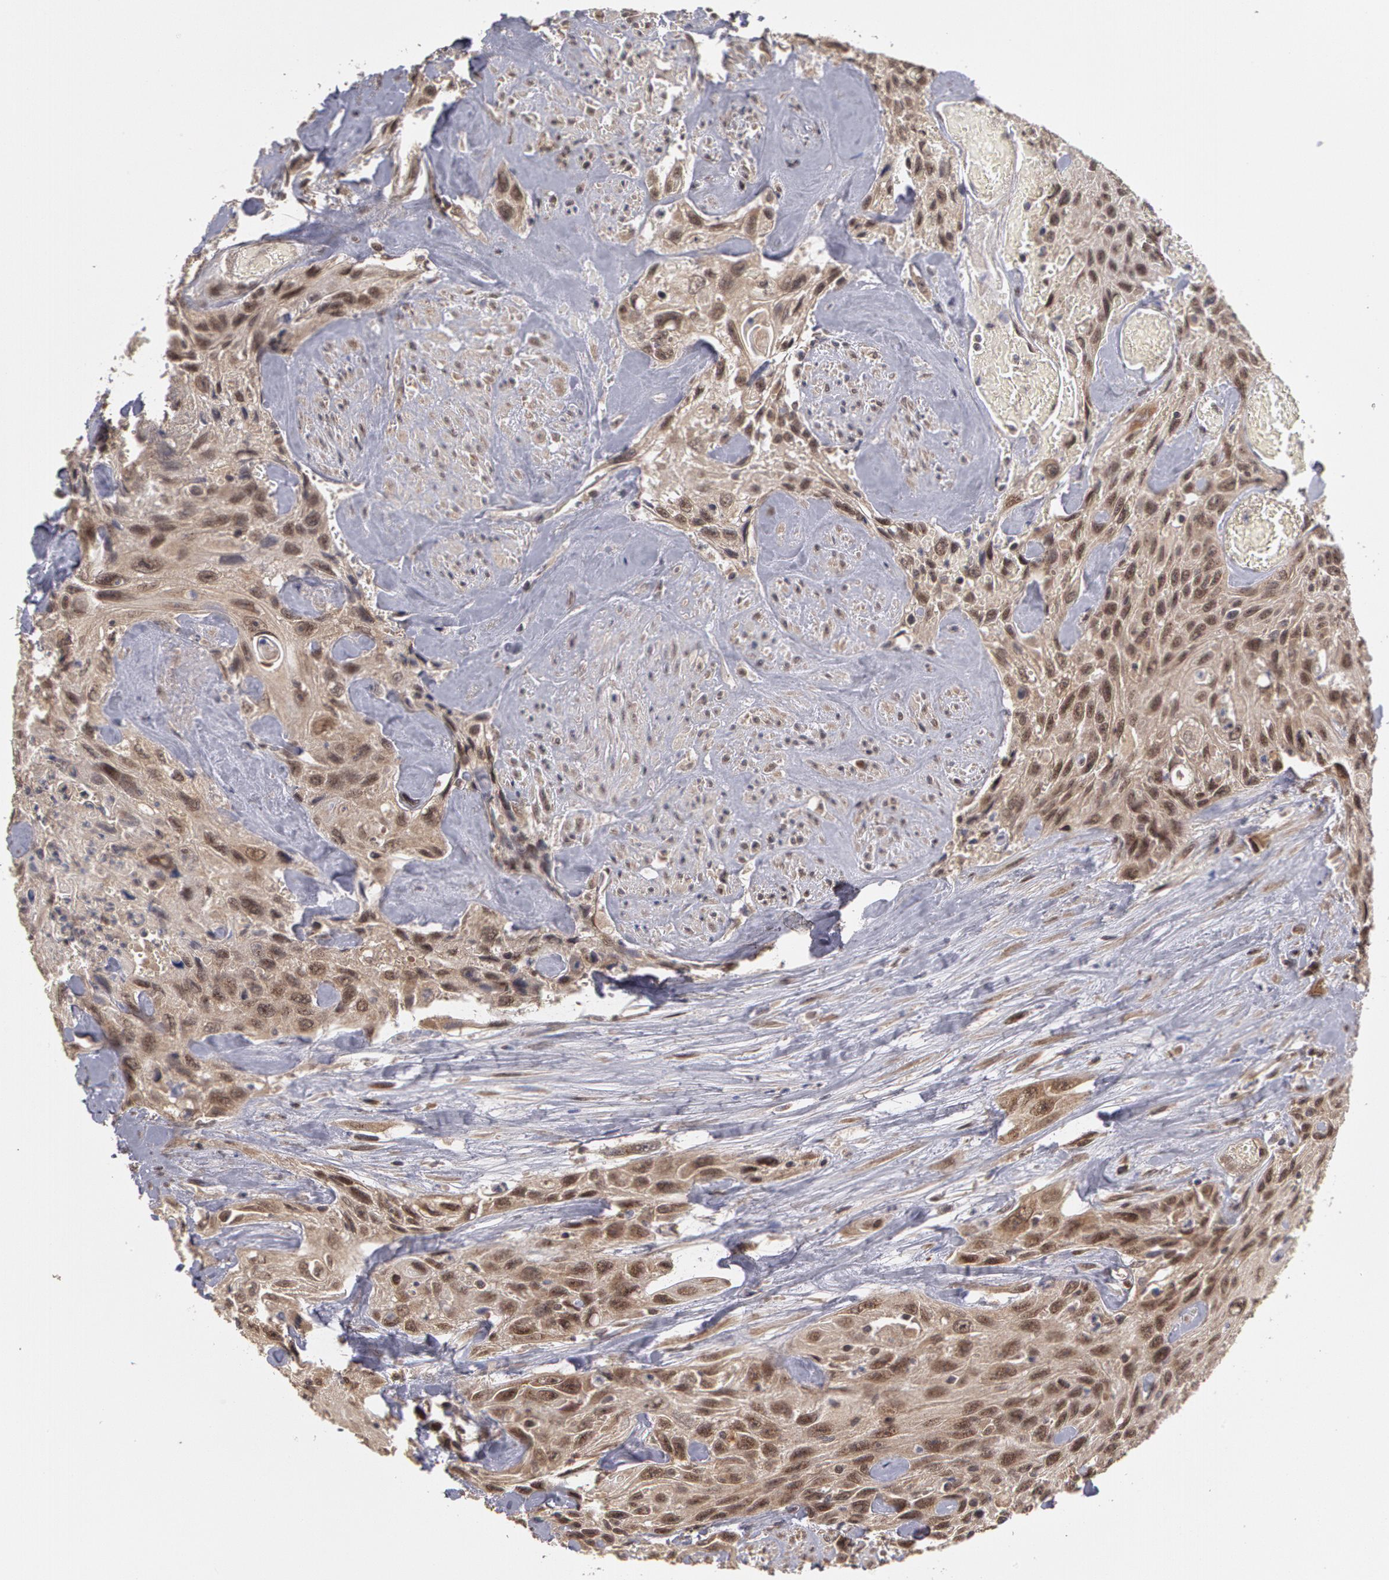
{"staining": {"intensity": "moderate", "quantity": ">75%", "location": "cytoplasmic/membranous,nuclear"}, "tissue": "urothelial cancer", "cell_type": "Tumor cells", "image_type": "cancer", "snomed": [{"axis": "morphology", "description": "Urothelial carcinoma, High grade"}, {"axis": "topography", "description": "Urinary bladder"}], "caption": "Immunohistochemistry micrograph of neoplastic tissue: urothelial cancer stained using immunohistochemistry reveals medium levels of moderate protein expression localized specifically in the cytoplasmic/membranous and nuclear of tumor cells, appearing as a cytoplasmic/membranous and nuclear brown color.", "gene": "GLIS1", "patient": {"sex": "female", "age": 84}}